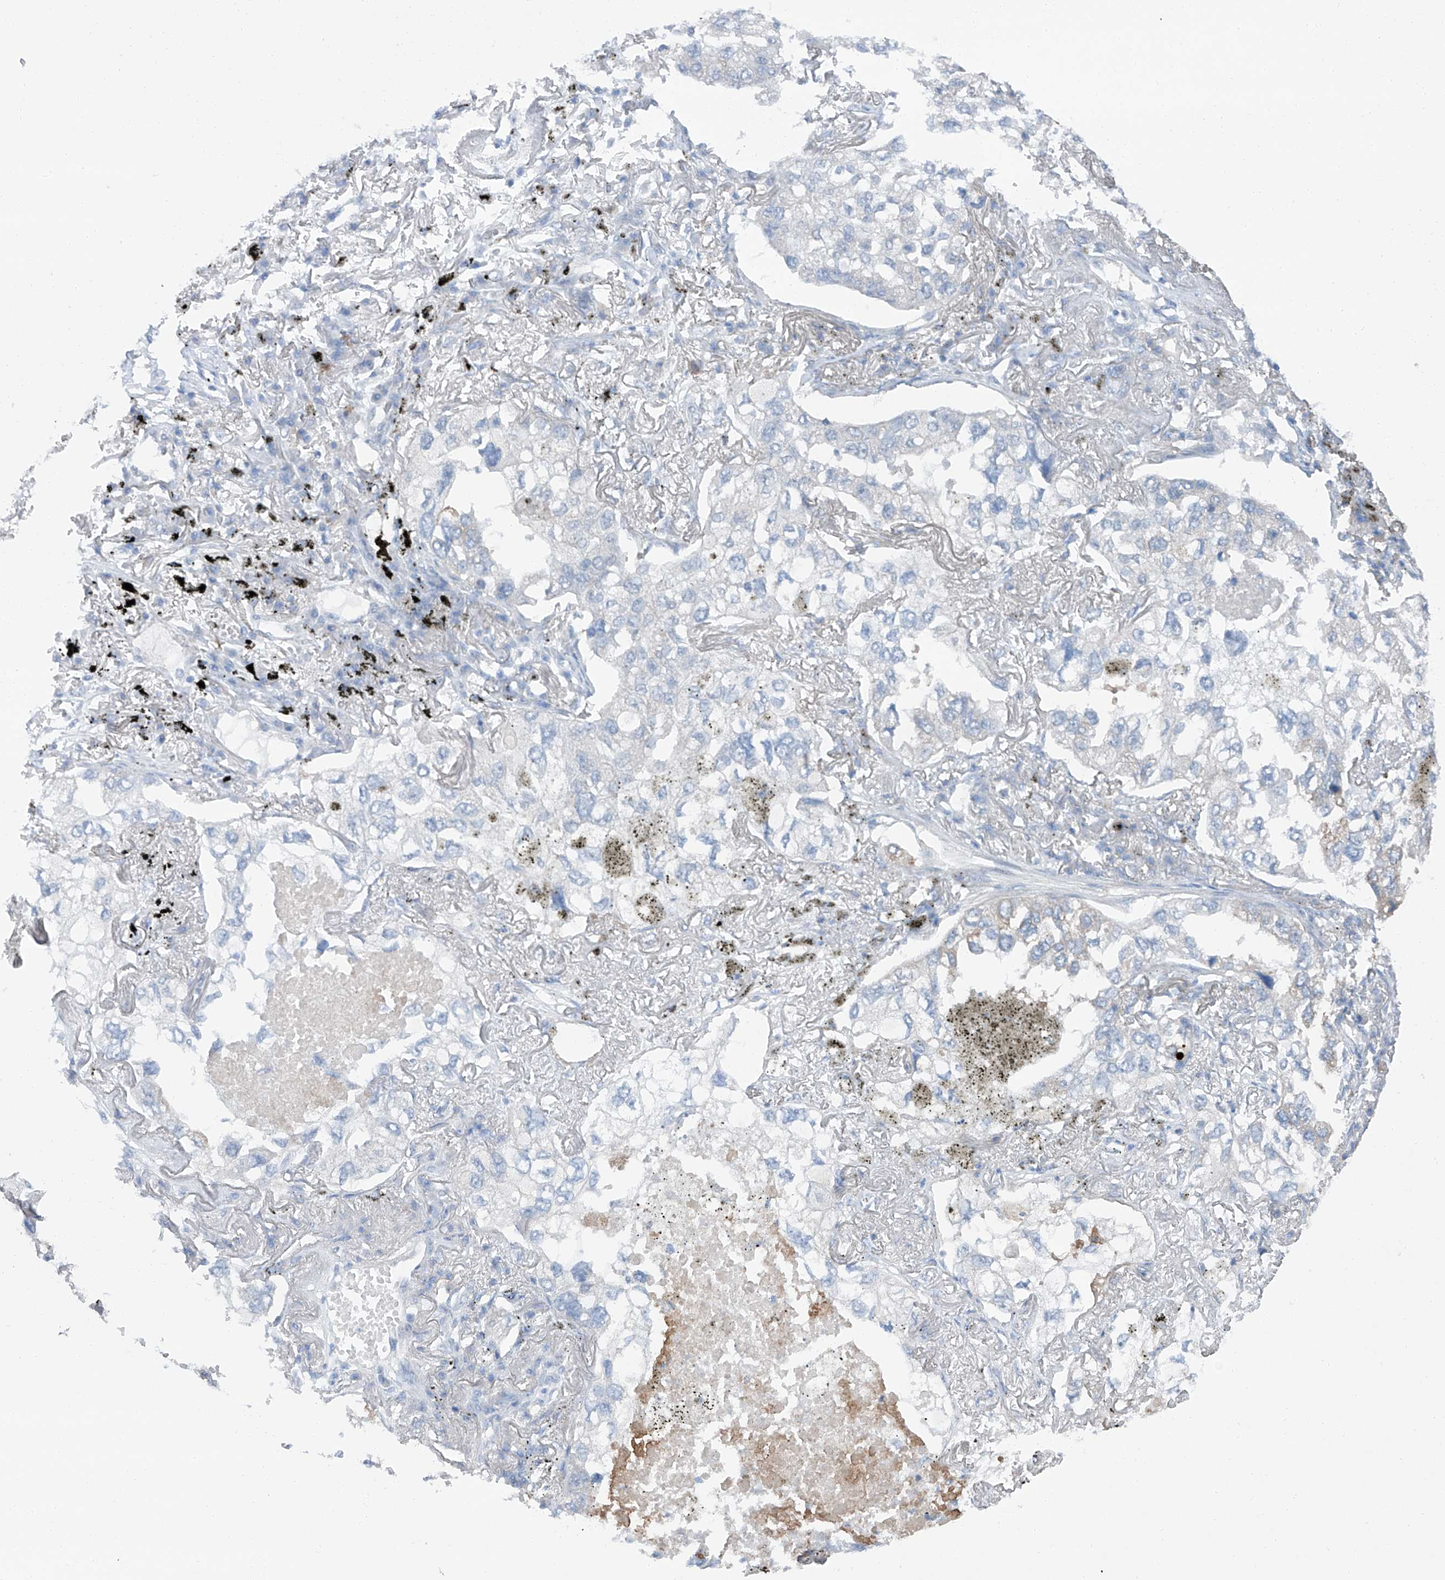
{"staining": {"intensity": "negative", "quantity": "none", "location": "none"}, "tissue": "lung cancer", "cell_type": "Tumor cells", "image_type": "cancer", "snomed": [{"axis": "morphology", "description": "Adenocarcinoma, NOS"}, {"axis": "topography", "description": "Lung"}], "caption": "Lung adenocarcinoma stained for a protein using immunohistochemistry demonstrates no staining tumor cells.", "gene": "SIX4", "patient": {"sex": "male", "age": 65}}